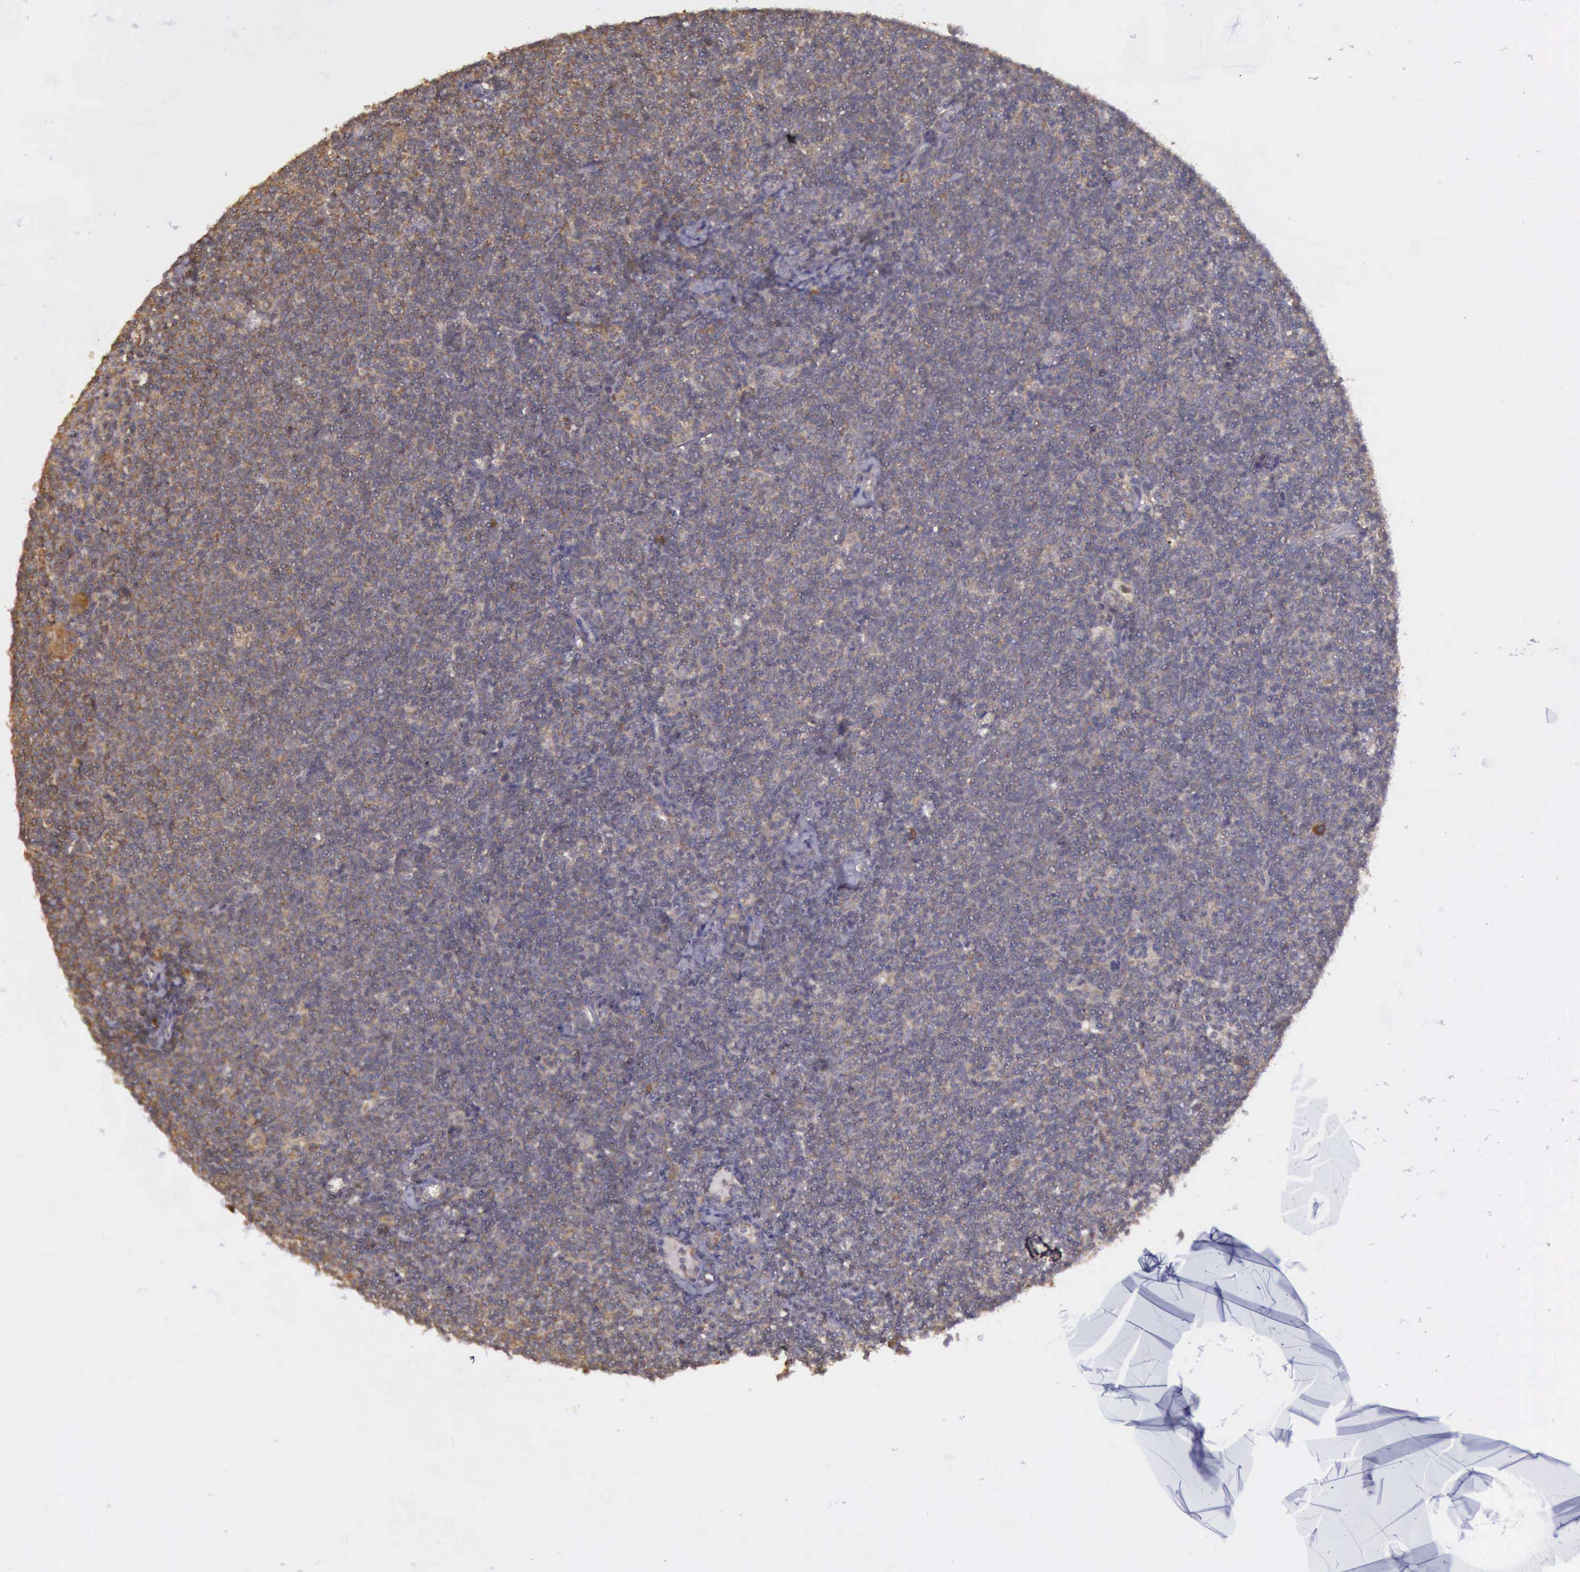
{"staining": {"intensity": "moderate", "quantity": ">75%", "location": "cytoplasmic/membranous"}, "tissue": "lymphoma", "cell_type": "Tumor cells", "image_type": "cancer", "snomed": [{"axis": "morphology", "description": "Malignant lymphoma, non-Hodgkin's type, Low grade"}, {"axis": "topography", "description": "Lymph node"}], "caption": "IHC of human low-grade malignant lymphoma, non-Hodgkin's type exhibits medium levels of moderate cytoplasmic/membranous staining in about >75% of tumor cells.", "gene": "EIF5", "patient": {"sex": "male", "age": 65}}